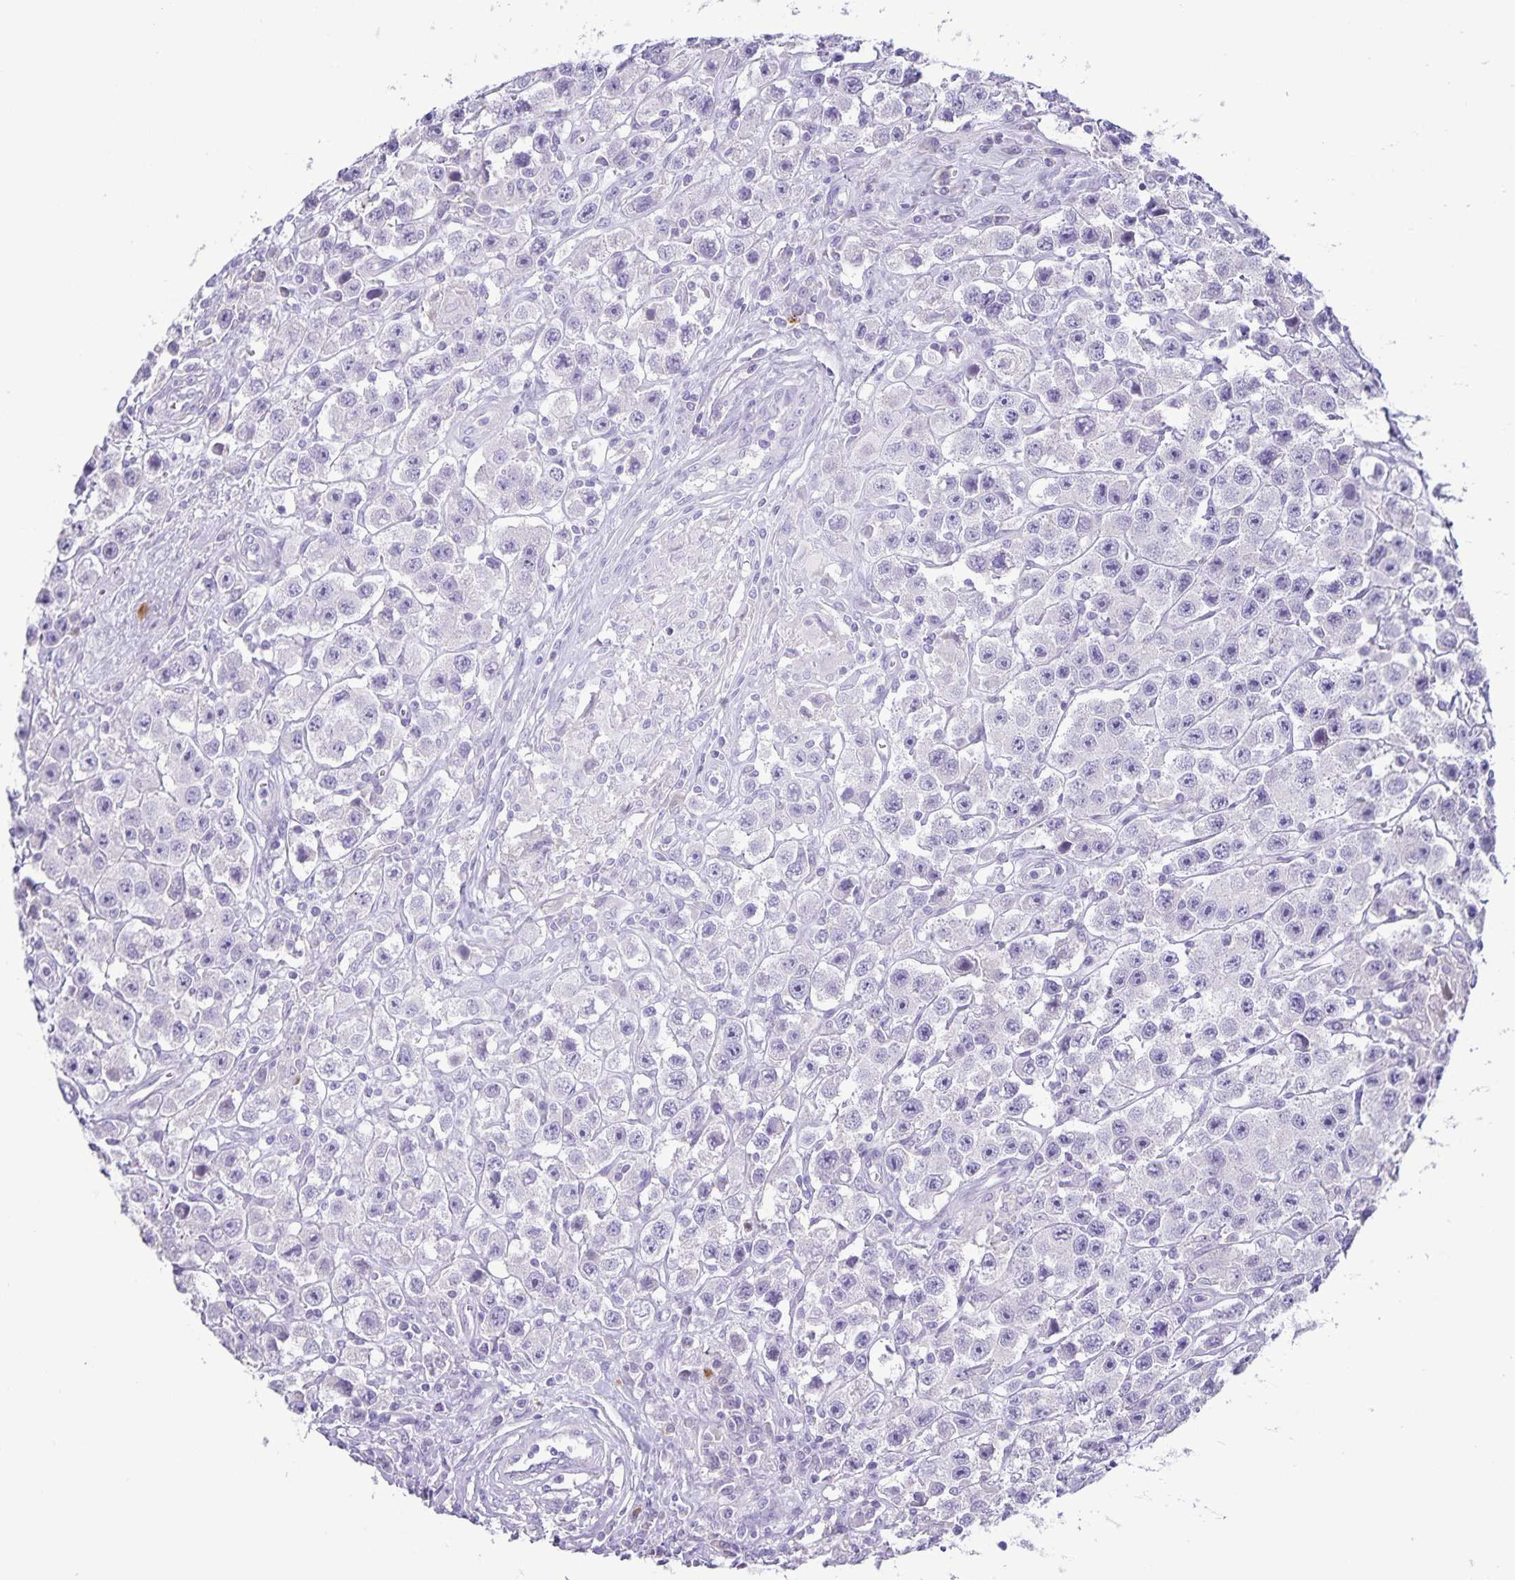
{"staining": {"intensity": "negative", "quantity": "none", "location": "none"}, "tissue": "testis cancer", "cell_type": "Tumor cells", "image_type": "cancer", "snomed": [{"axis": "morphology", "description": "Seminoma, NOS"}, {"axis": "topography", "description": "Testis"}], "caption": "Tumor cells are negative for protein expression in human testis seminoma.", "gene": "IBTK", "patient": {"sex": "male", "age": 45}}